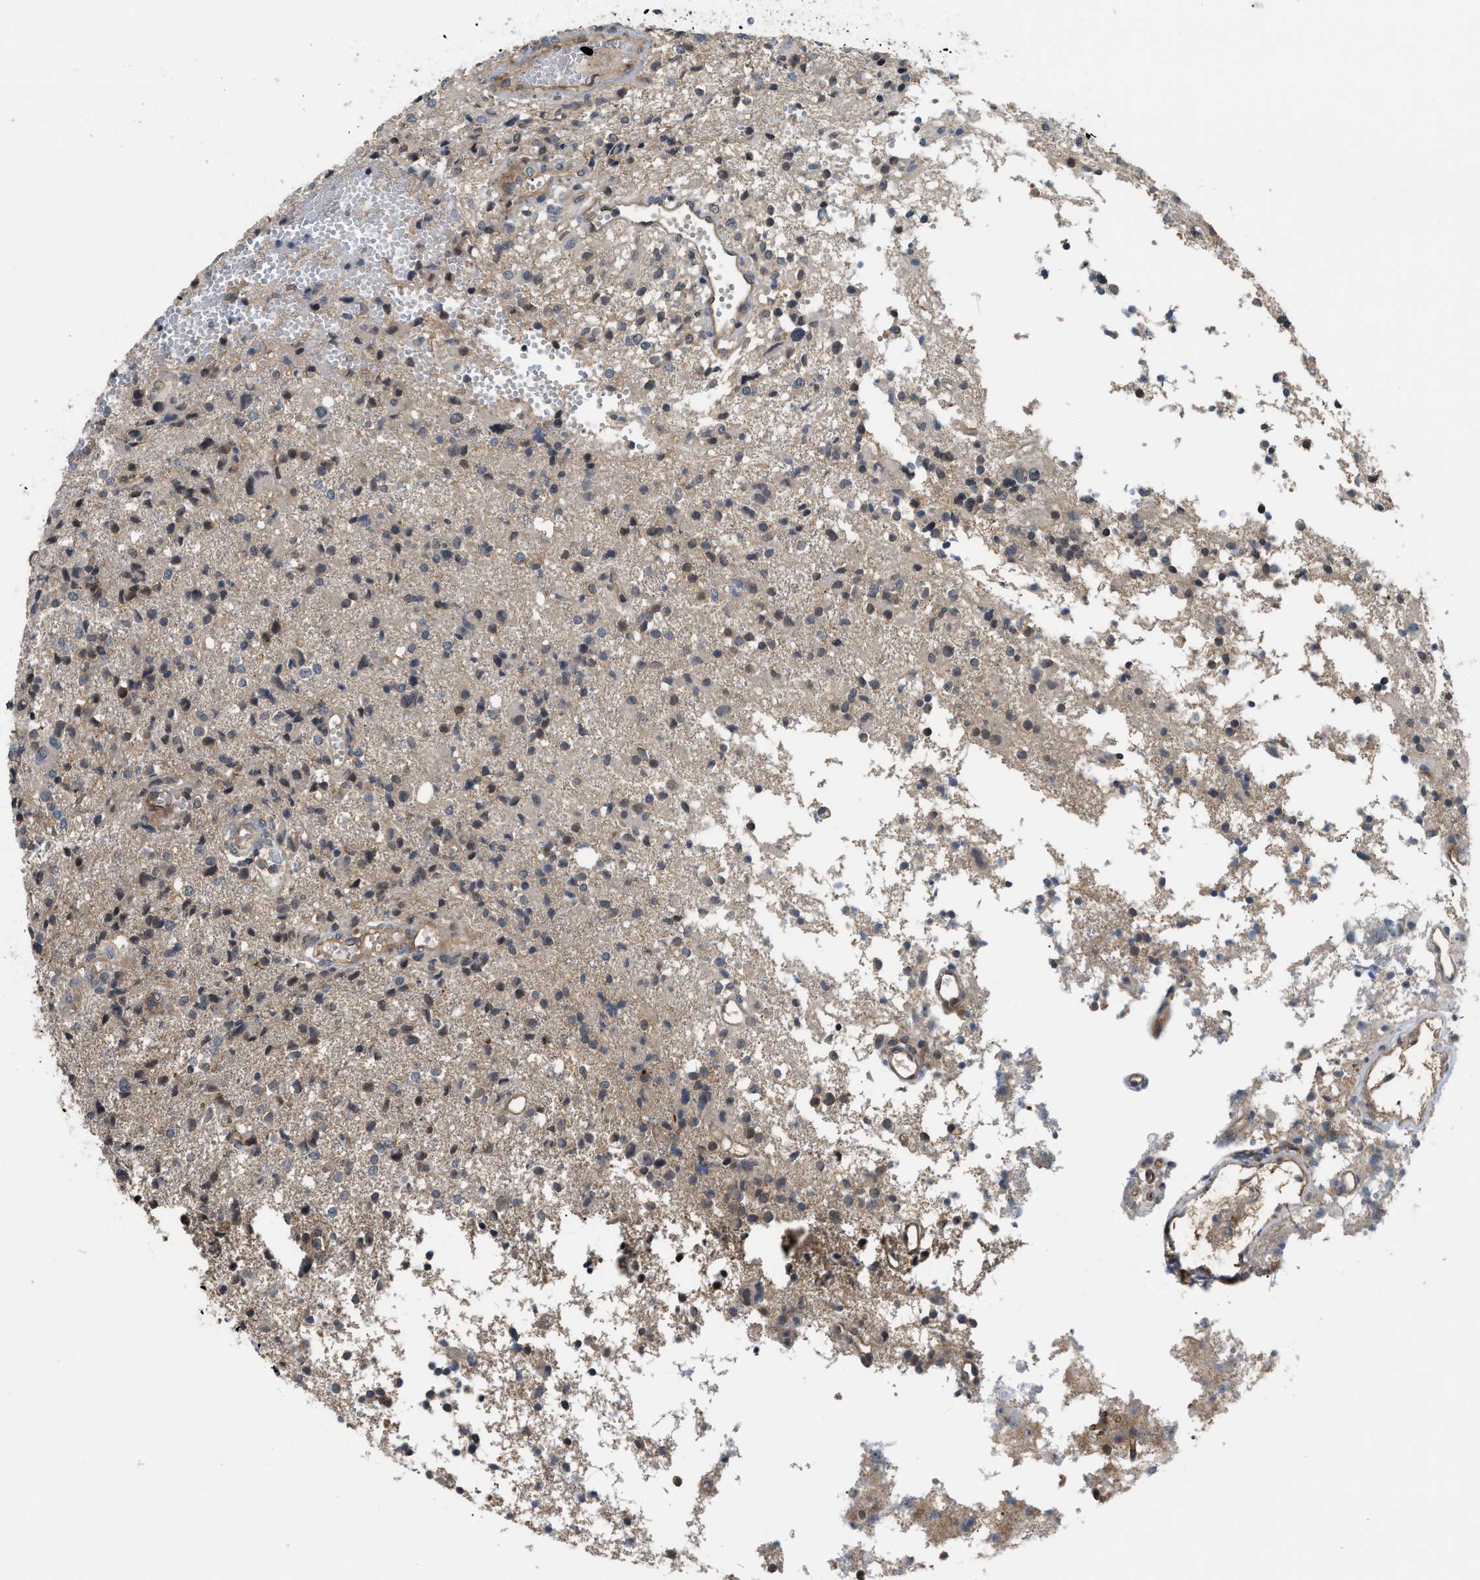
{"staining": {"intensity": "negative", "quantity": "none", "location": "none"}, "tissue": "glioma", "cell_type": "Tumor cells", "image_type": "cancer", "snomed": [{"axis": "morphology", "description": "Glioma, malignant, High grade"}, {"axis": "topography", "description": "Brain"}], "caption": "This is an IHC histopathology image of glioma. There is no staining in tumor cells.", "gene": "TRAK2", "patient": {"sex": "female", "age": 59}}